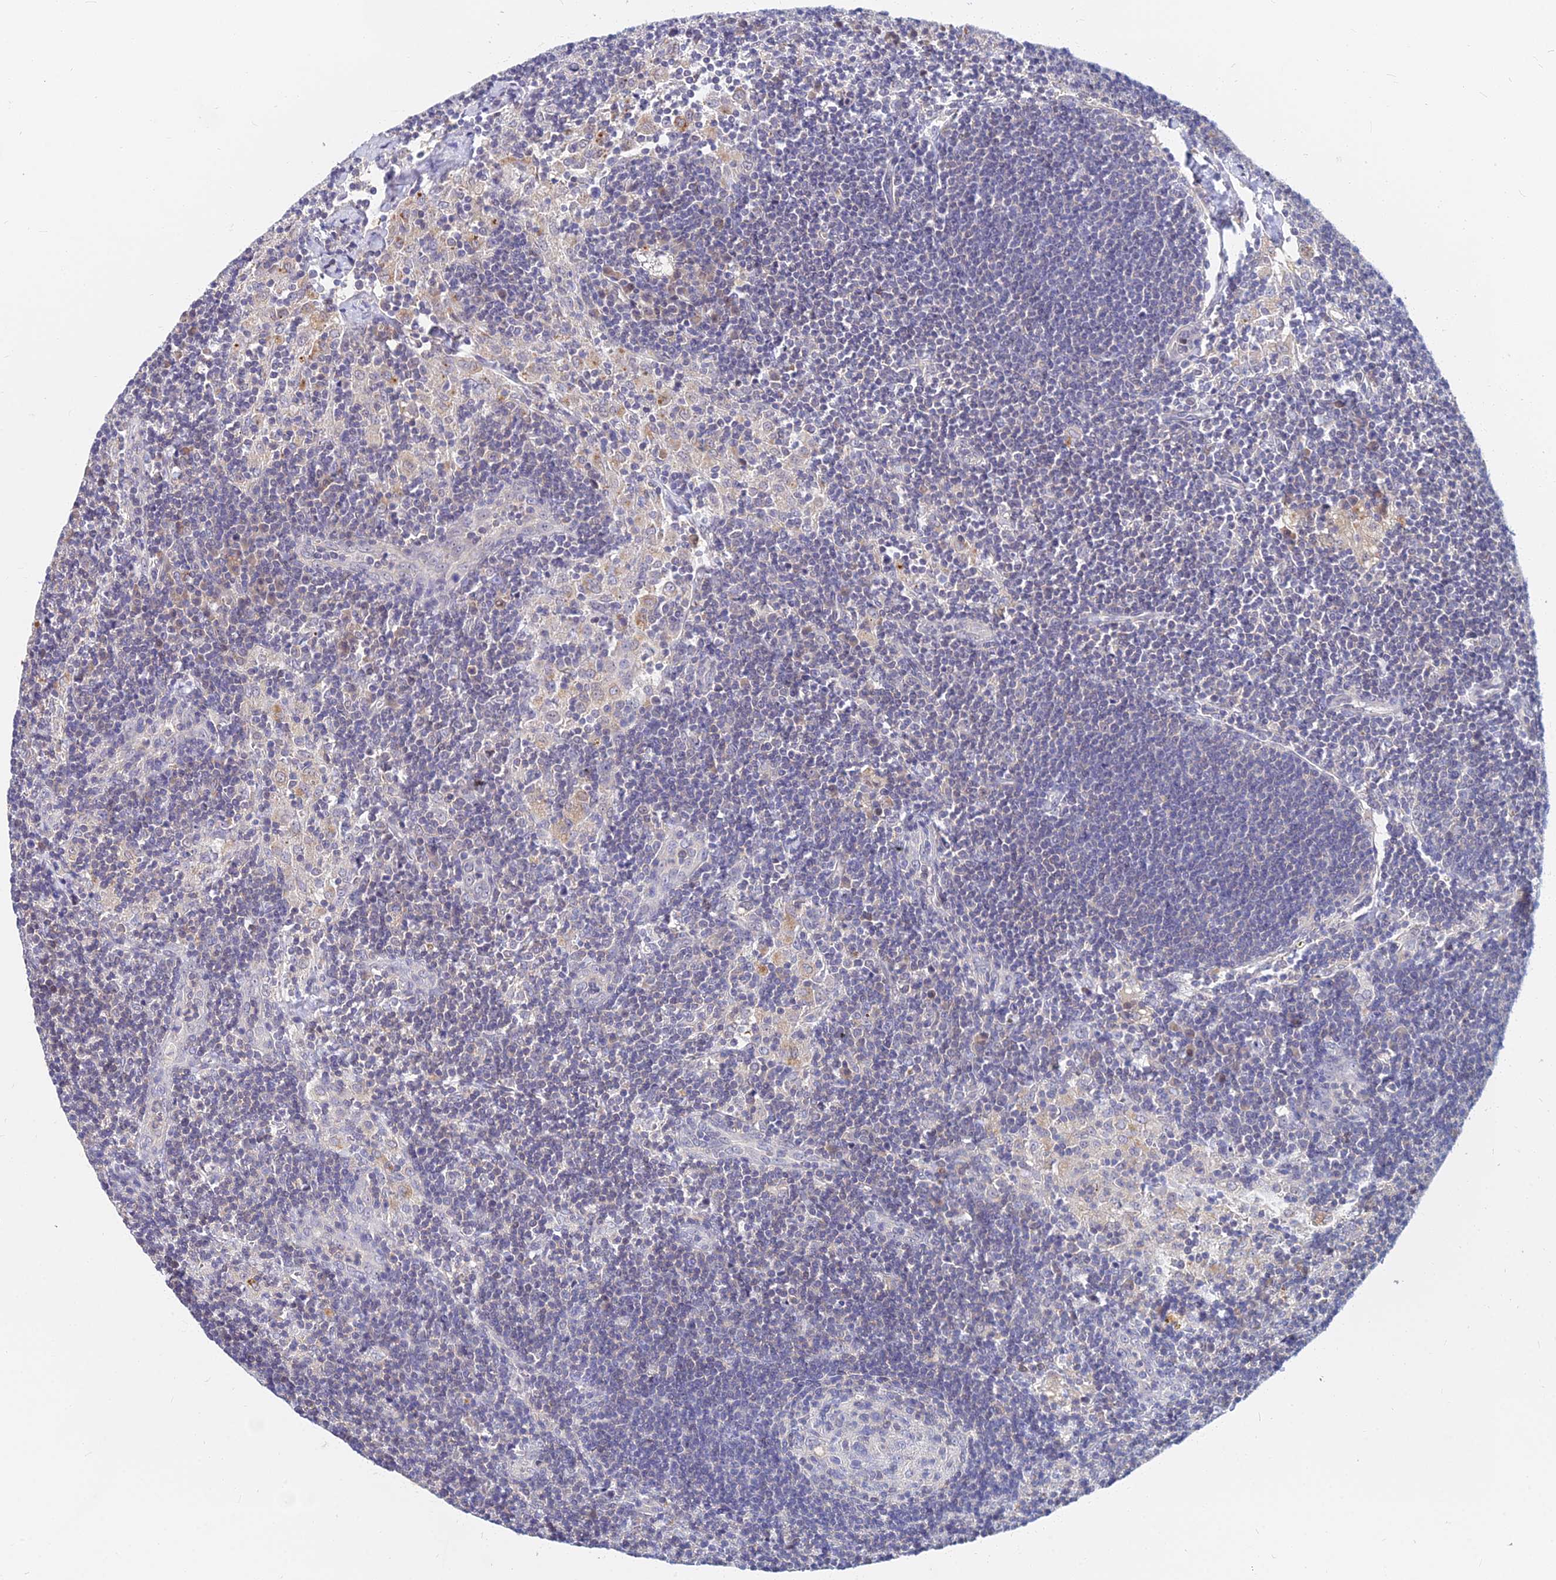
{"staining": {"intensity": "negative", "quantity": "none", "location": "none"}, "tissue": "lymph node", "cell_type": "Germinal center cells", "image_type": "normal", "snomed": [{"axis": "morphology", "description": "Normal tissue, NOS"}, {"axis": "topography", "description": "Lymph node"}], "caption": "Histopathology image shows no significant protein positivity in germinal center cells of normal lymph node. (DAB (3,3'-diaminobenzidine) immunohistochemistry, high magnification).", "gene": "B3GALT4", "patient": {"sex": "male", "age": 24}}